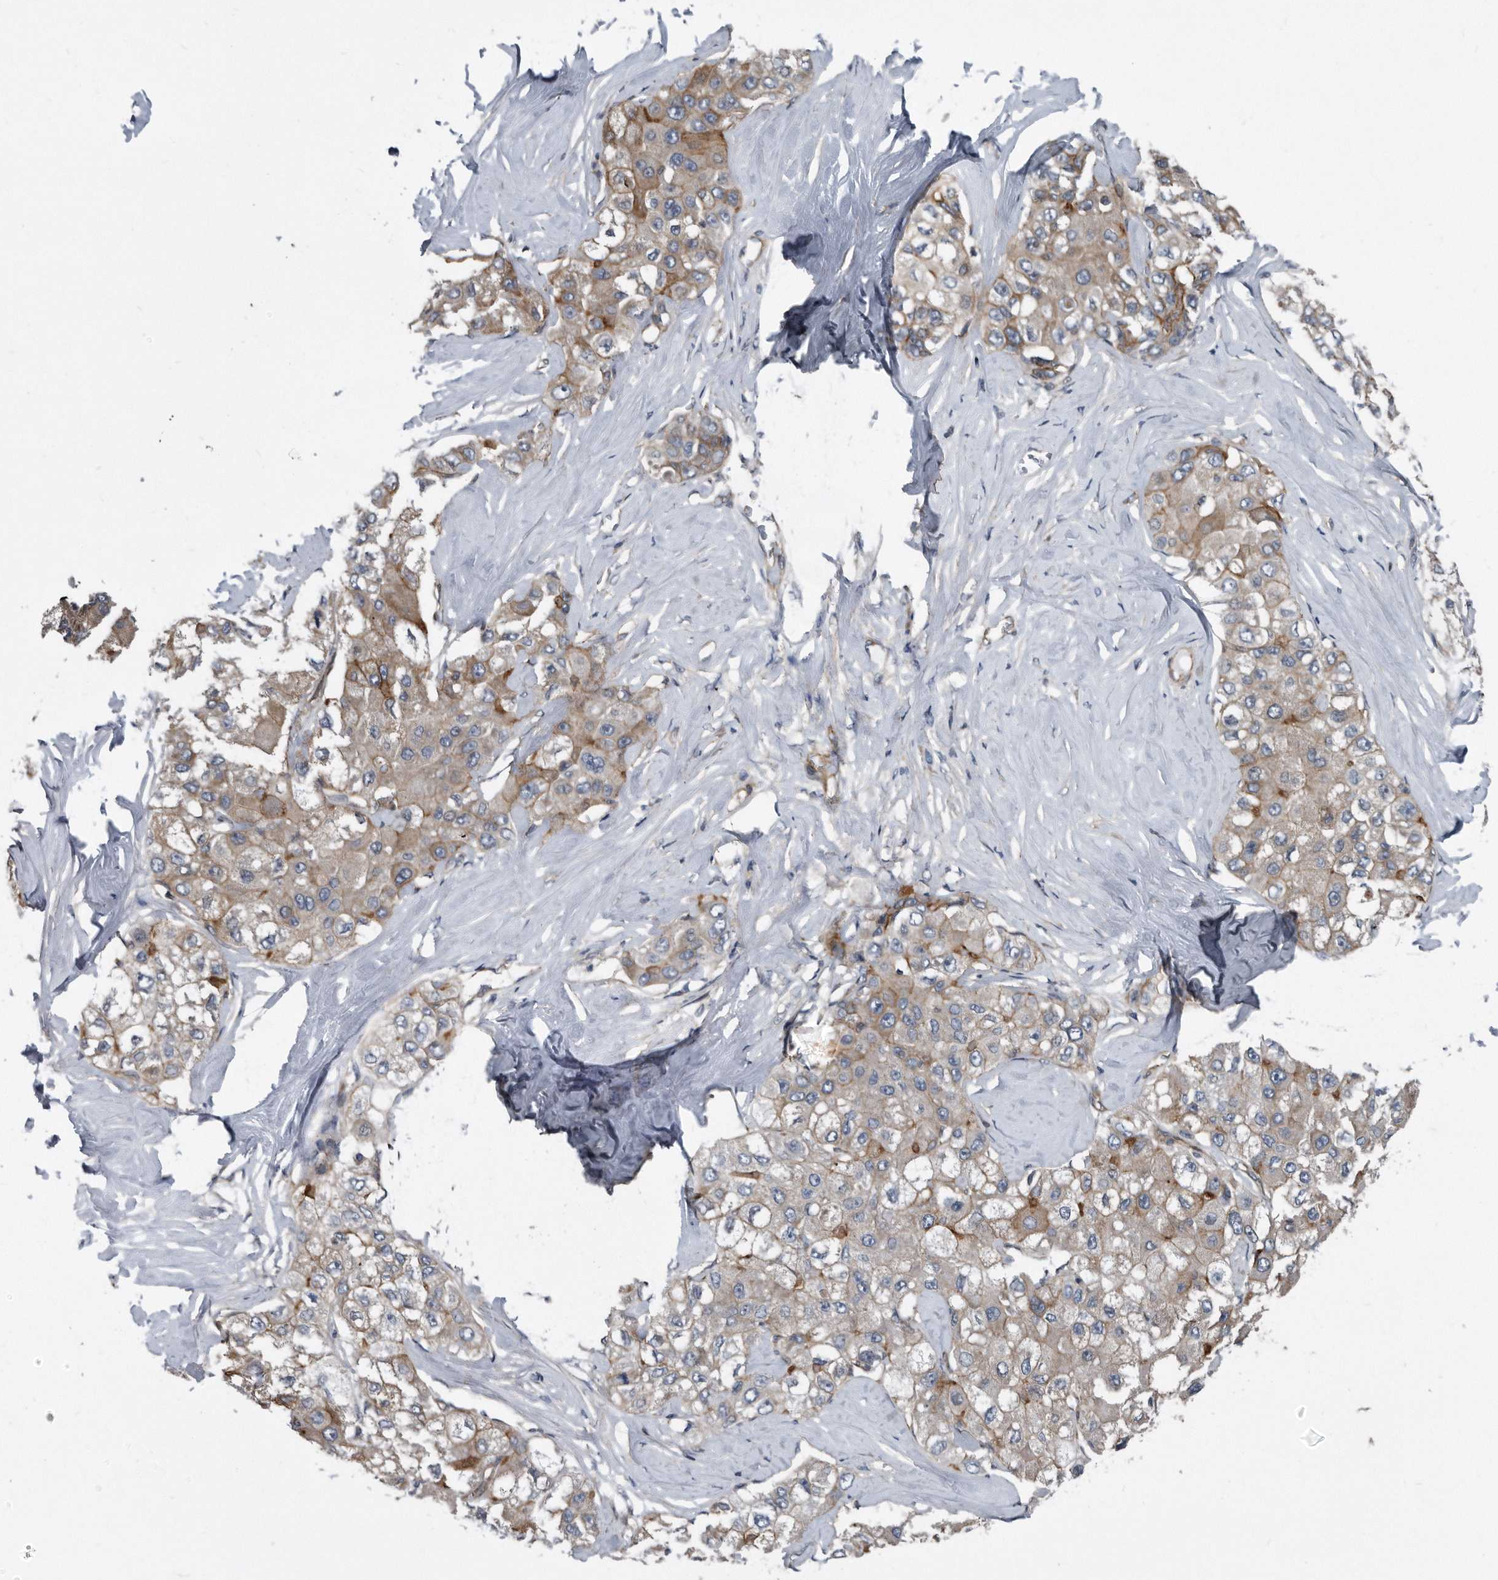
{"staining": {"intensity": "weak", "quantity": "<25%", "location": "cytoplasmic/membranous"}, "tissue": "liver cancer", "cell_type": "Tumor cells", "image_type": "cancer", "snomed": [{"axis": "morphology", "description": "Carcinoma, Hepatocellular, NOS"}, {"axis": "topography", "description": "Liver"}], "caption": "Immunohistochemistry (IHC) photomicrograph of human liver hepatocellular carcinoma stained for a protein (brown), which displays no staining in tumor cells.", "gene": "ARMCX1", "patient": {"sex": "male", "age": 80}}